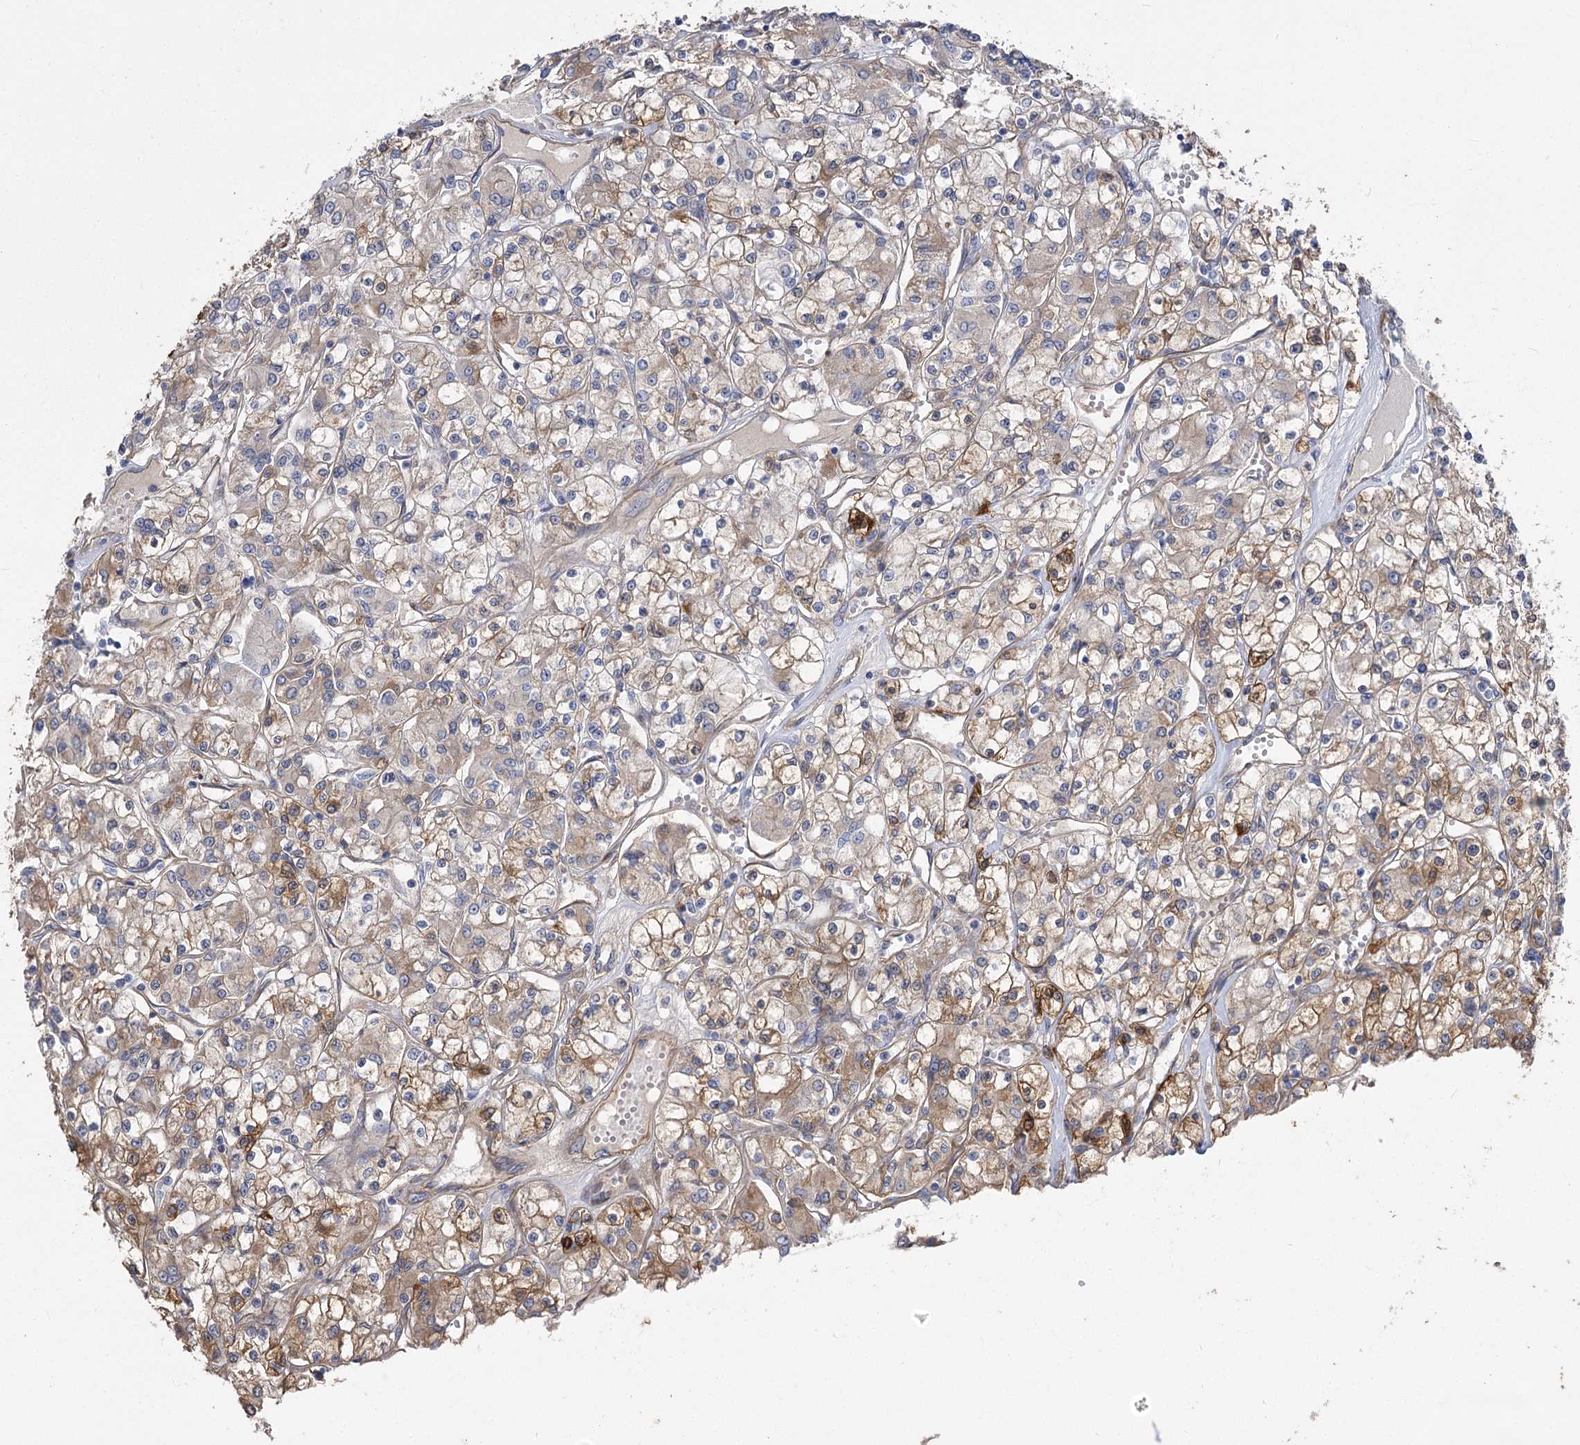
{"staining": {"intensity": "weak", "quantity": ">75%", "location": "cytoplasmic/membranous"}, "tissue": "renal cancer", "cell_type": "Tumor cells", "image_type": "cancer", "snomed": [{"axis": "morphology", "description": "Adenocarcinoma, NOS"}, {"axis": "topography", "description": "Kidney"}], "caption": "The image displays staining of adenocarcinoma (renal), revealing weak cytoplasmic/membranous protein positivity (brown color) within tumor cells.", "gene": "RMDN2", "patient": {"sex": "female", "age": 59}}